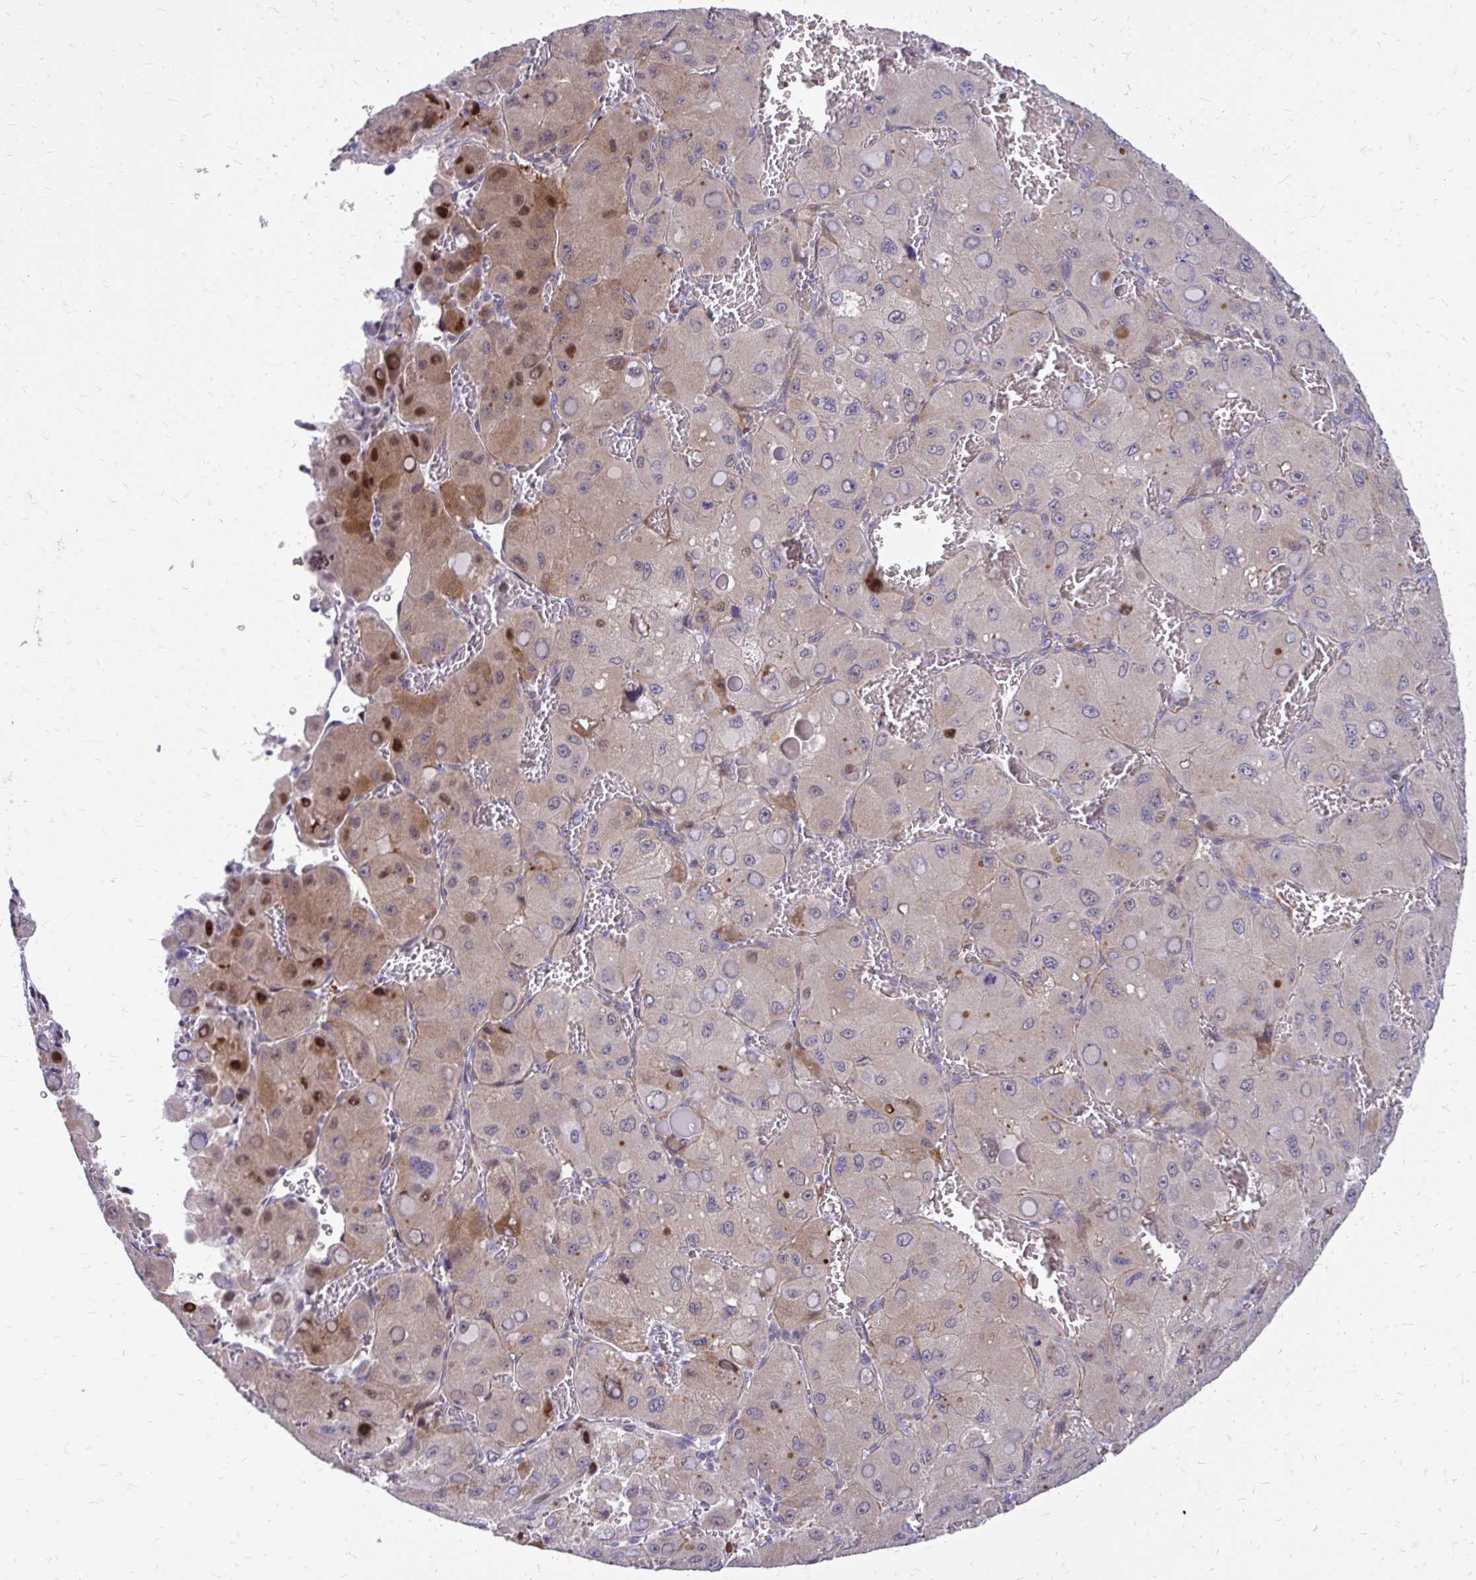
{"staining": {"intensity": "moderate", "quantity": "<25%", "location": "cytoplasmic/membranous,nuclear"}, "tissue": "liver cancer", "cell_type": "Tumor cells", "image_type": "cancer", "snomed": [{"axis": "morphology", "description": "Carcinoma, Hepatocellular, NOS"}, {"axis": "topography", "description": "Liver"}], "caption": "Protein staining exhibits moderate cytoplasmic/membranous and nuclear staining in about <25% of tumor cells in liver cancer.", "gene": "PPDPFL", "patient": {"sex": "male", "age": 27}}